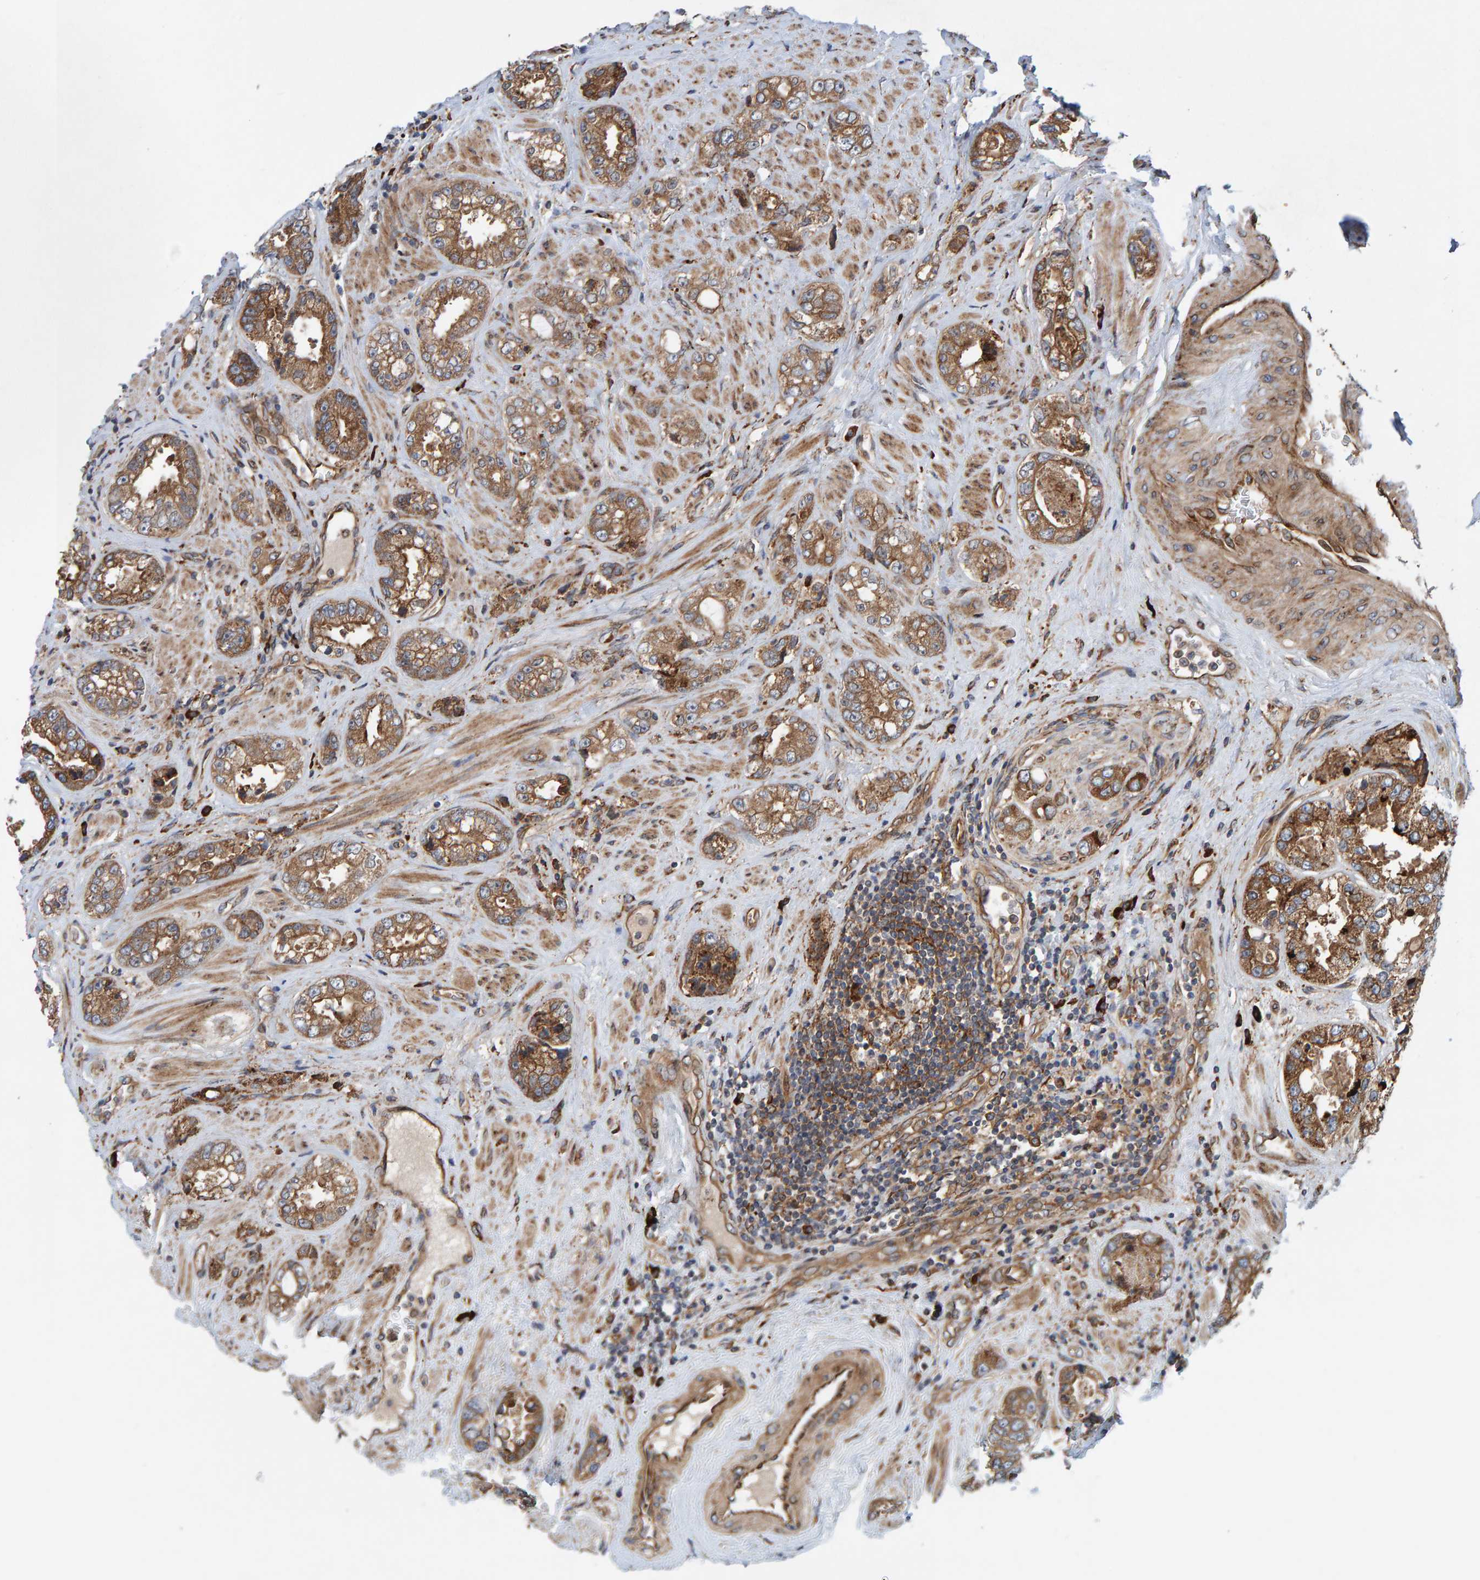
{"staining": {"intensity": "moderate", "quantity": ">75%", "location": "cytoplasmic/membranous"}, "tissue": "prostate cancer", "cell_type": "Tumor cells", "image_type": "cancer", "snomed": [{"axis": "morphology", "description": "Adenocarcinoma, High grade"}, {"axis": "topography", "description": "Prostate"}], "caption": "Brown immunohistochemical staining in human prostate high-grade adenocarcinoma shows moderate cytoplasmic/membranous positivity in approximately >75% of tumor cells.", "gene": "KIAA0753", "patient": {"sex": "male", "age": 61}}